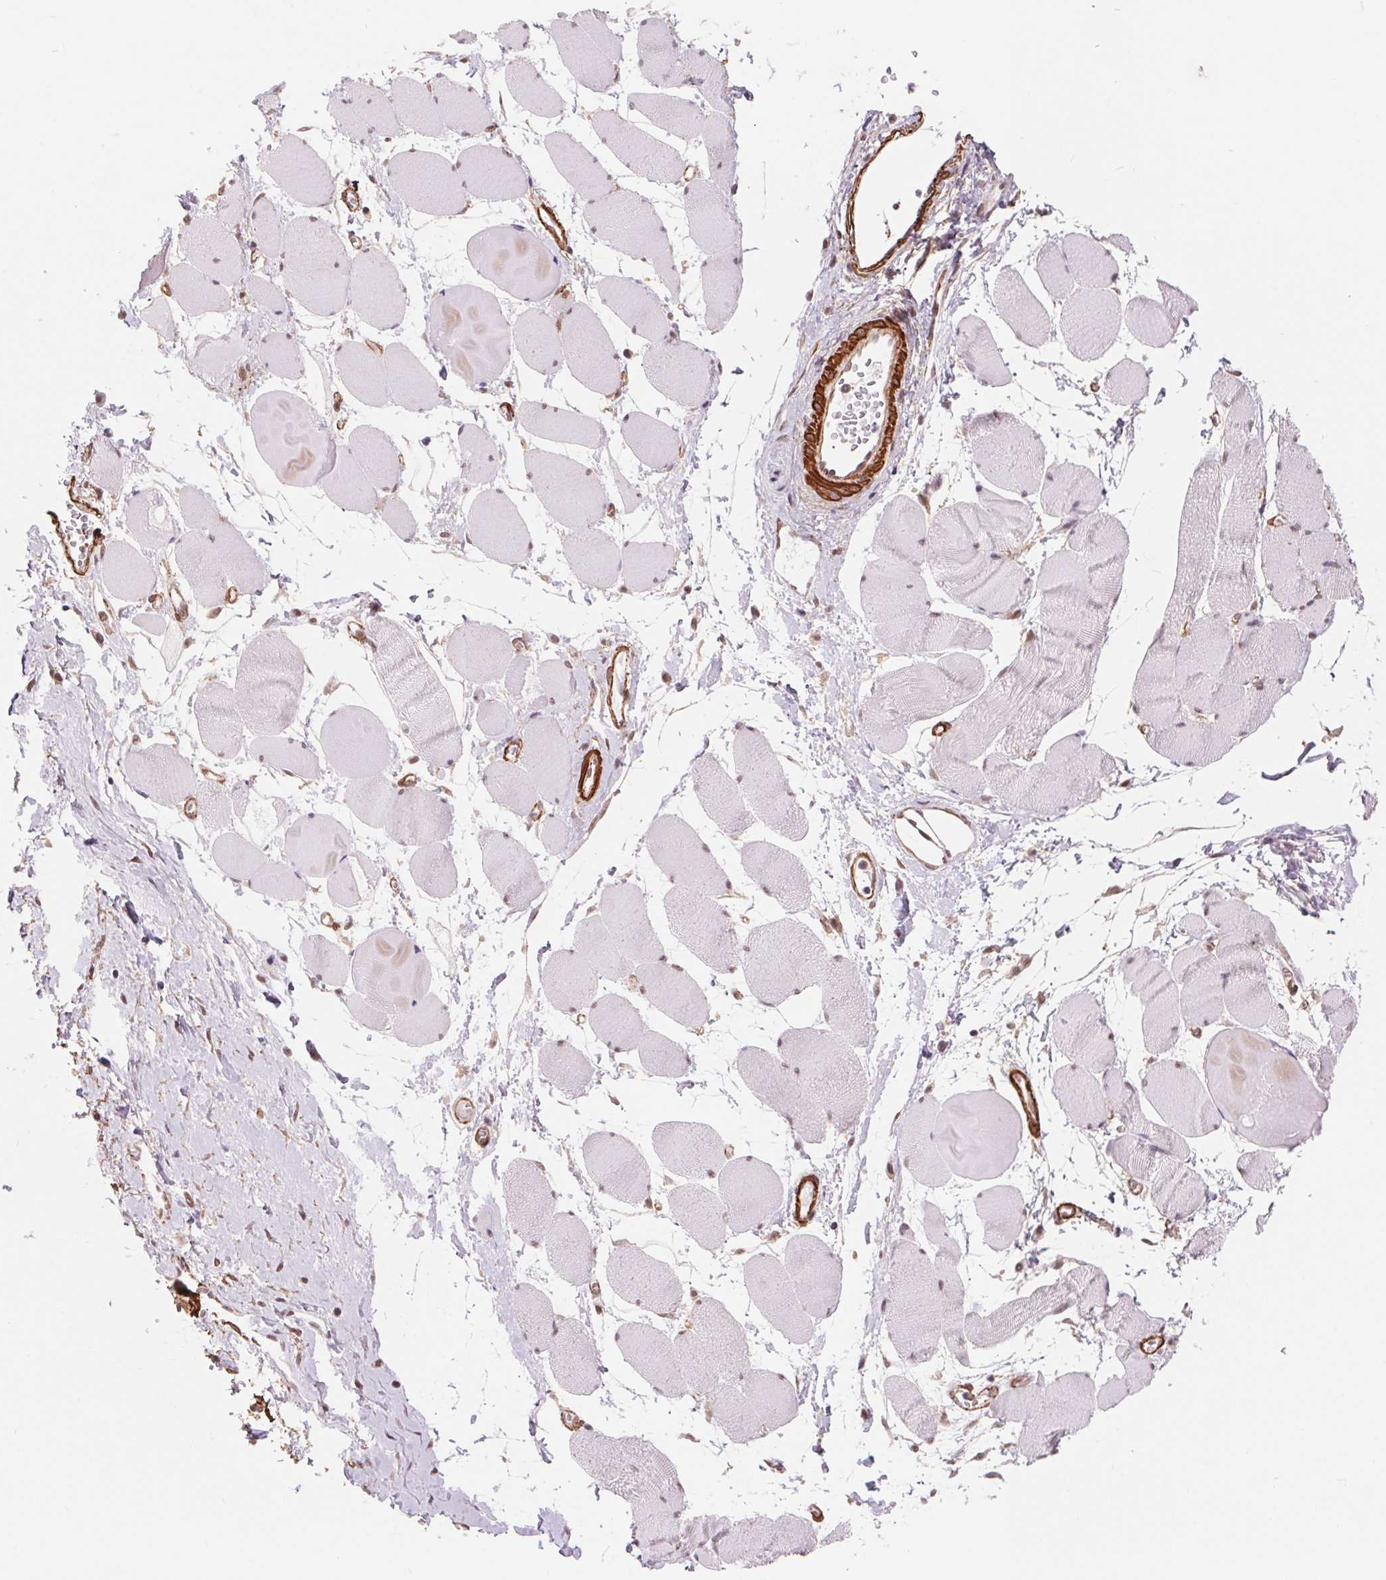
{"staining": {"intensity": "negative", "quantity": "none", "location": "none"}, "tissue": "skeletal muscle", "cell_type": "Myocytes", "image_type": "normal", "snomed": [{"axis": "morphology", "description": "Normal tissue, NOS"}, {"axis": "topography", "description": "Skeletal muscle"}], "caption": "This photomicrograph is of benign skeletal muscle stained with IHC to label a protein in brown with the nuclei are counter-stained blue. There is no positivity in myocytes.", "gene": "BCAT1", "patient": {"sex": "female", "age": 75}}